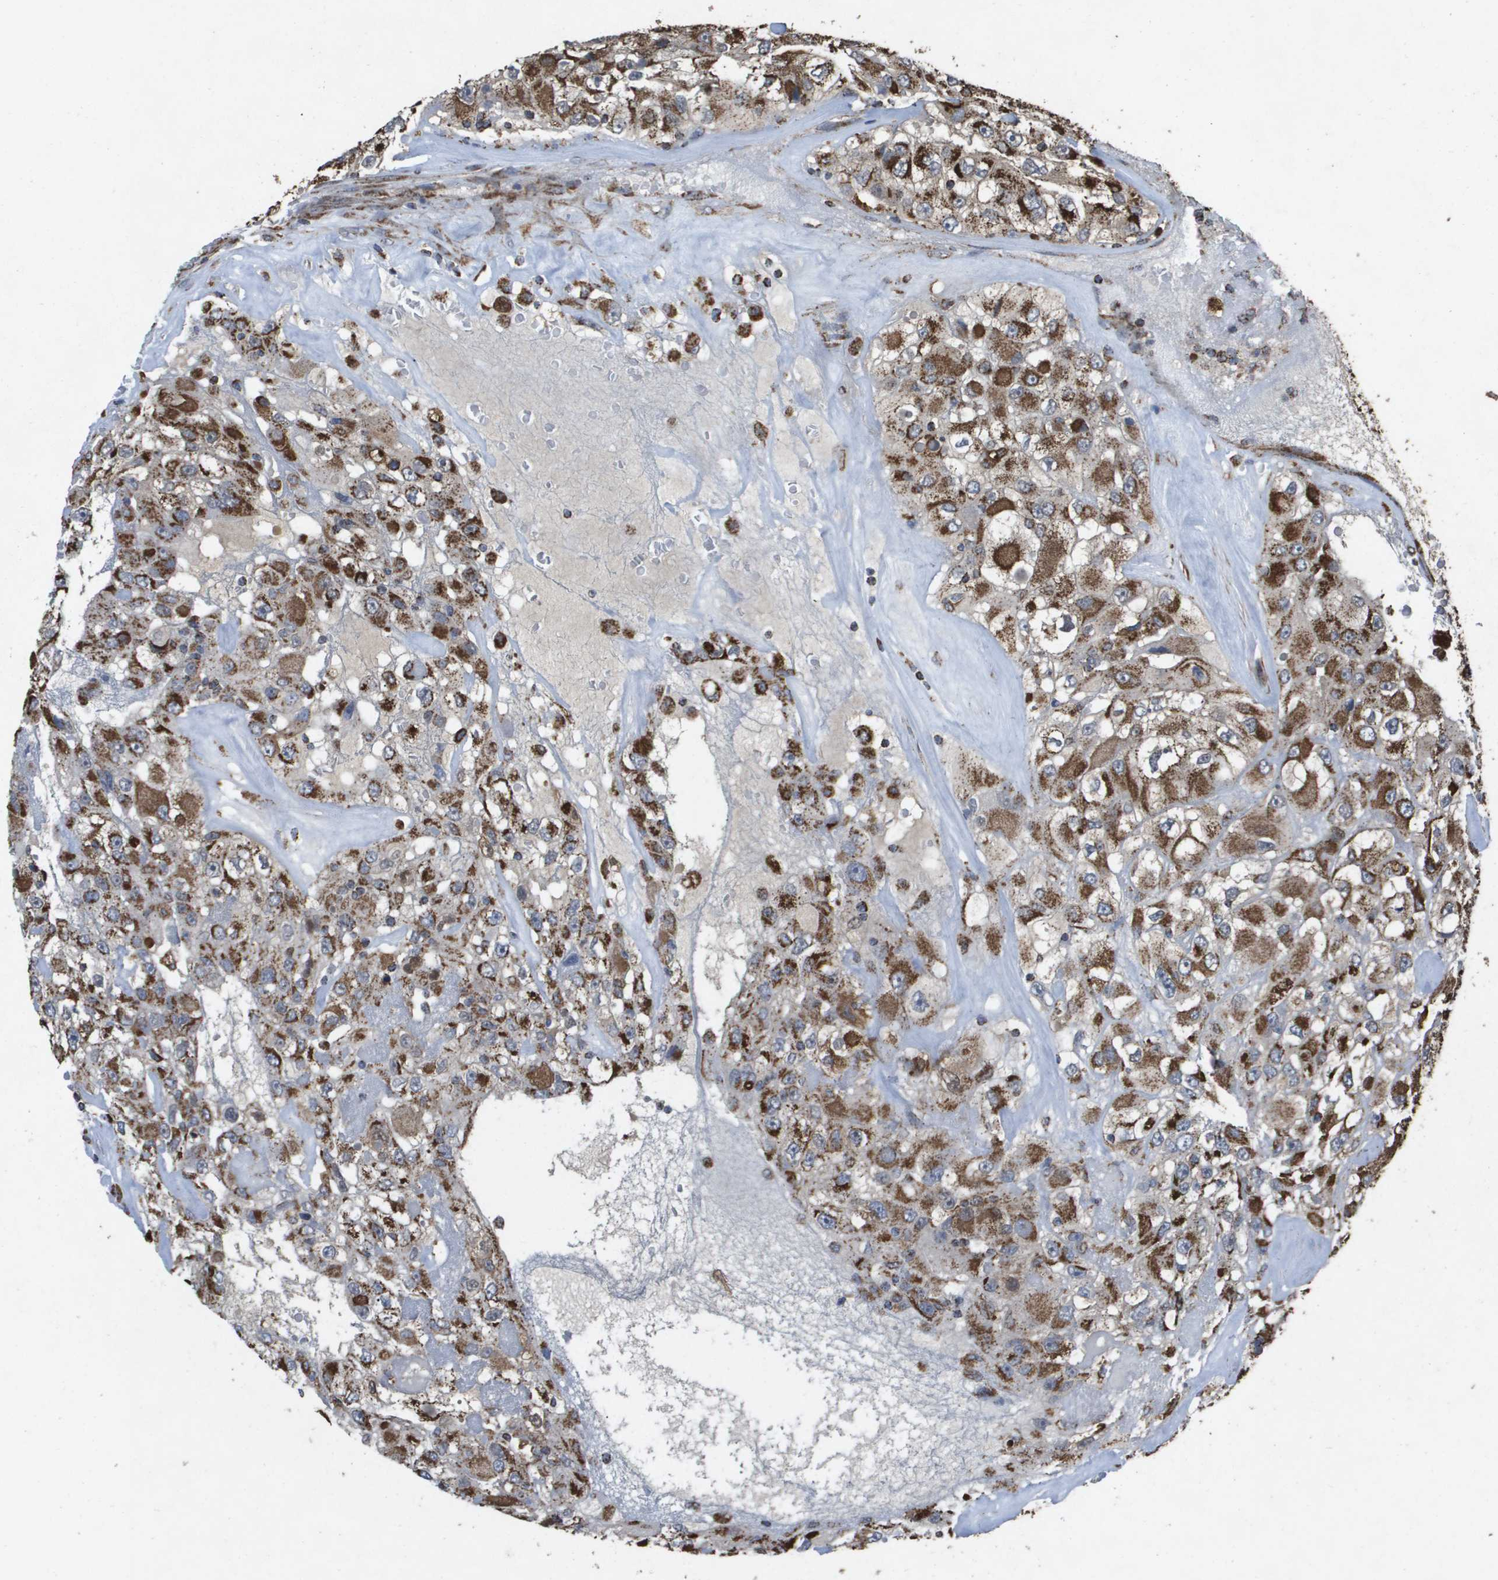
{"staining": {"intensity": "moderate", "quantity": ">75%", "location": "cytoplasmic/membranous"}, "tissue": "renal cancer", "cell_type": "Tumor cells", "image_type": "cancer", "snomed": [{"axis": "morphology", "description": "Adenocarcinoma, NOS"}, {"axis": "topography", "description": "Kidney"}], "caption": "High-magnification brightfield microscopy of renal cancer stained with DAB (brown) and counterstained with hematoxylin (blue). tumor cells exhibit moderate cytoplasmic/membranous staining is present in approximately>75% of cells.", "gene": "HSPE1", "patient": {"sex": "female", "age": 52}}